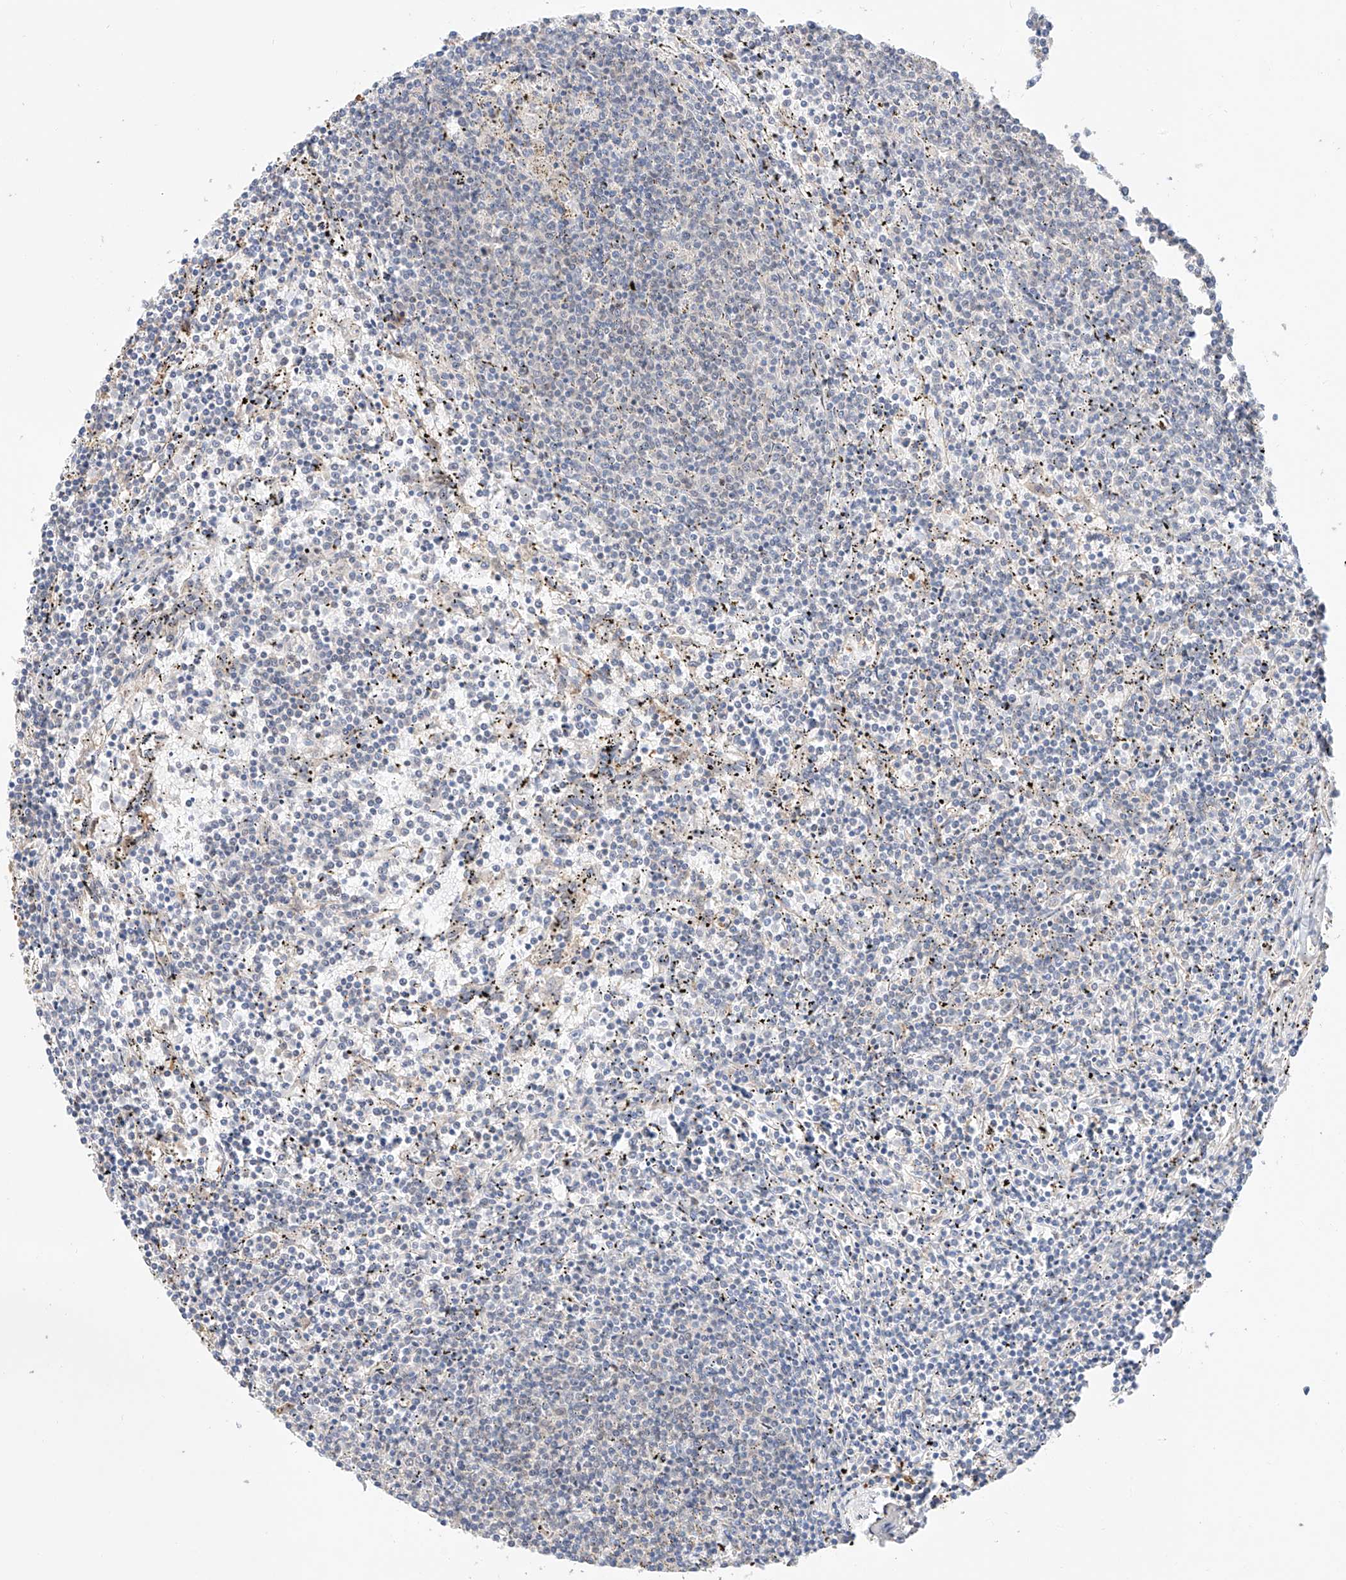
{"staining": {"intensity": "negative", "quantity": "none", "location": "none"}, "tissue": "lymphoma", "cell_type": "Tumor cells", "image_type": "cancer", "snomed": [{"axis": "morphology", "description": "Malignant lymphoma, non-Hodgkin's type, Low grade"}, {"axis": "topography", "description": "Spleen"}], "caption": "Photomicrograph shows no protein expression in tumor cells of low-grade malignant lymphoma, non-Hodgkin's type tissue.", "gene": "MOSPD1", "patient": {"sex": "female", "age": 50}}